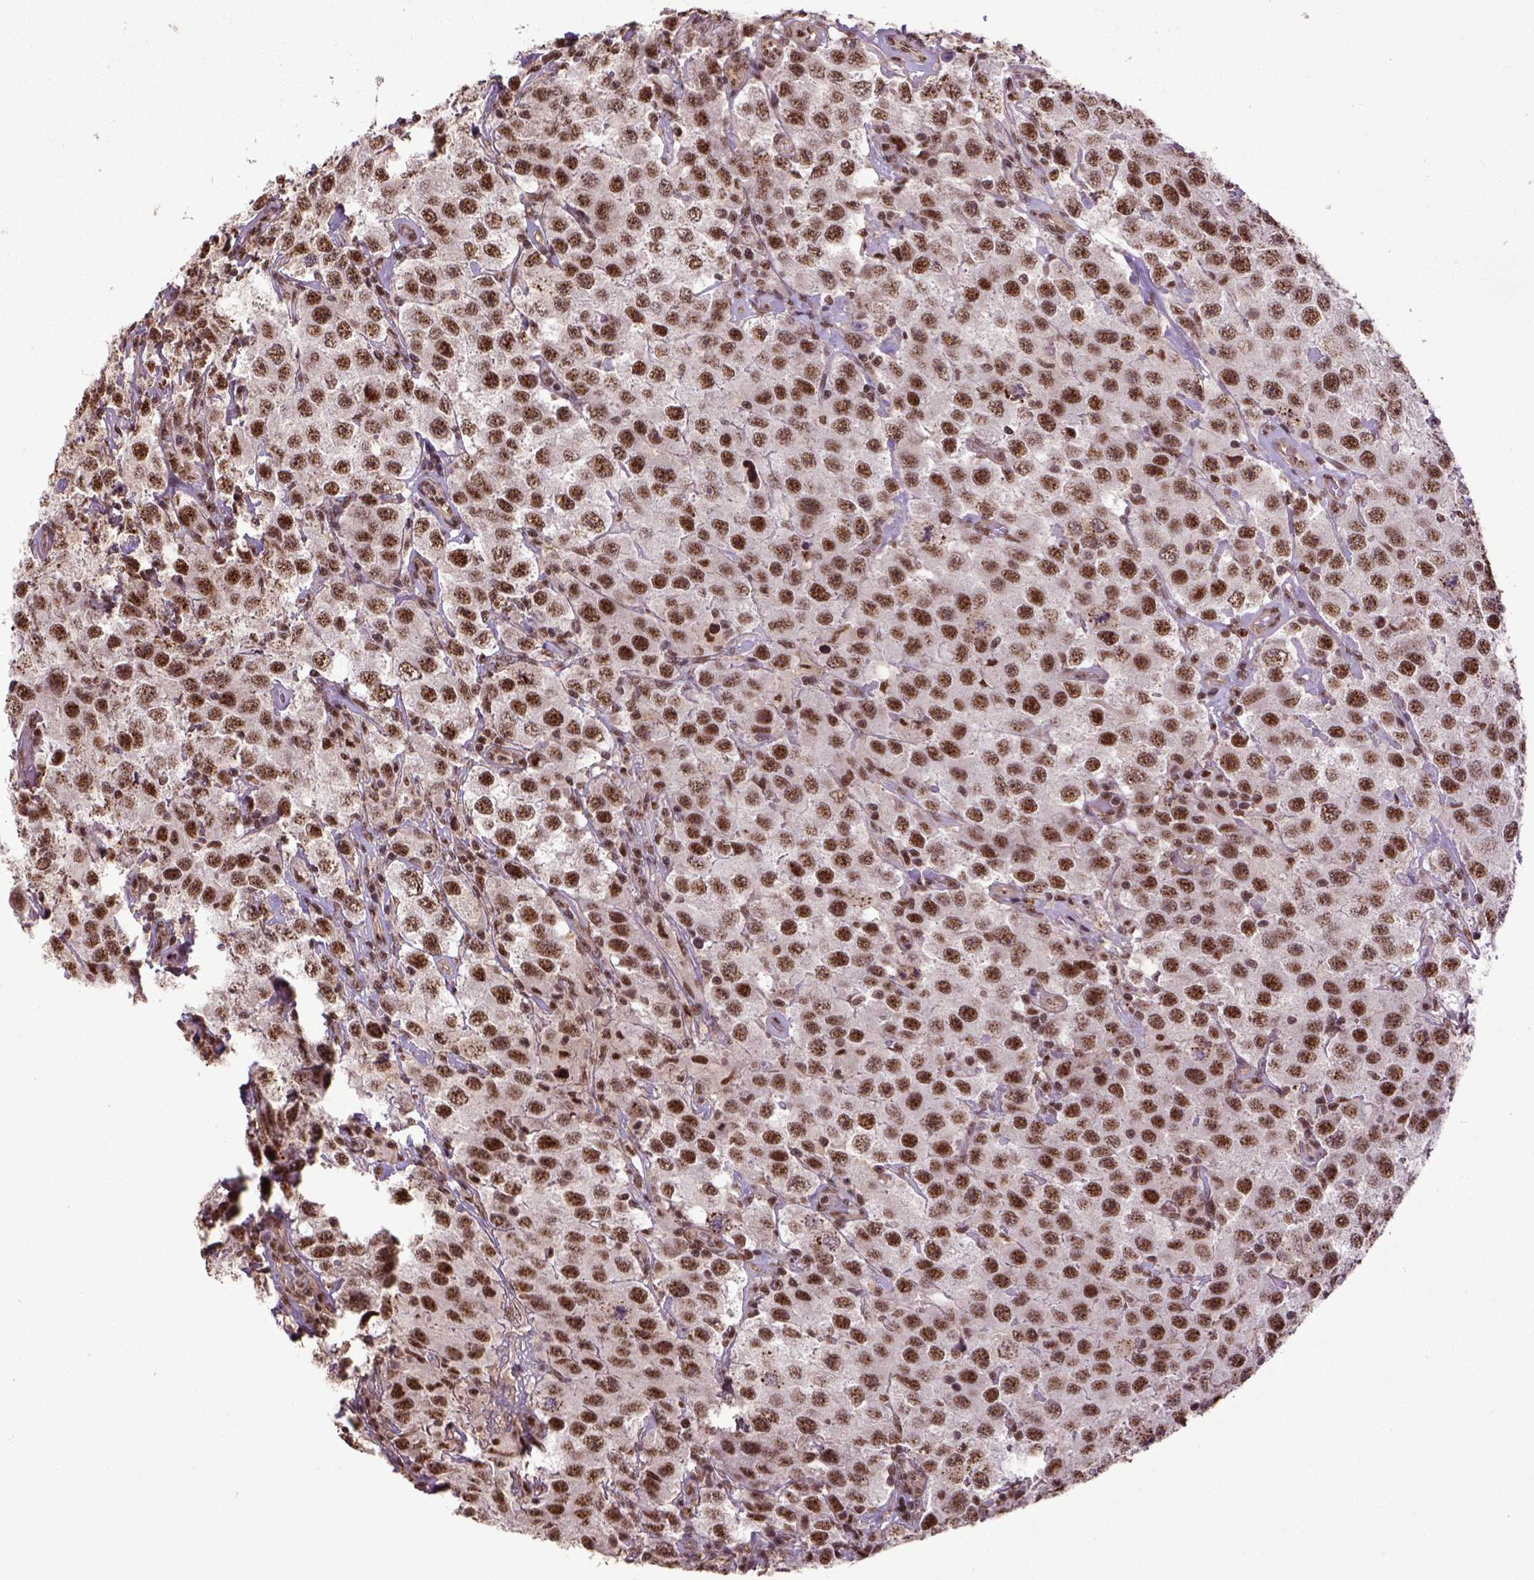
{"staining": {"intensity": "moderate", "quantity": ">75%", "location": "nuclear"}, "tissue": "testis cancer", "cell_type": "Tumor cells", "image_type": "cancer", "snomed": [{"axis": "morphology", "description": "Seminoma, NOS"}, {"axis": "topography", "description": "Testis"}], "caption": "Seminoma (testis) stained with a protein marker exhibits moderate staining in tumor cells.", "gene": "PPIG", "patient": {"sex": "male", "age": 52}}